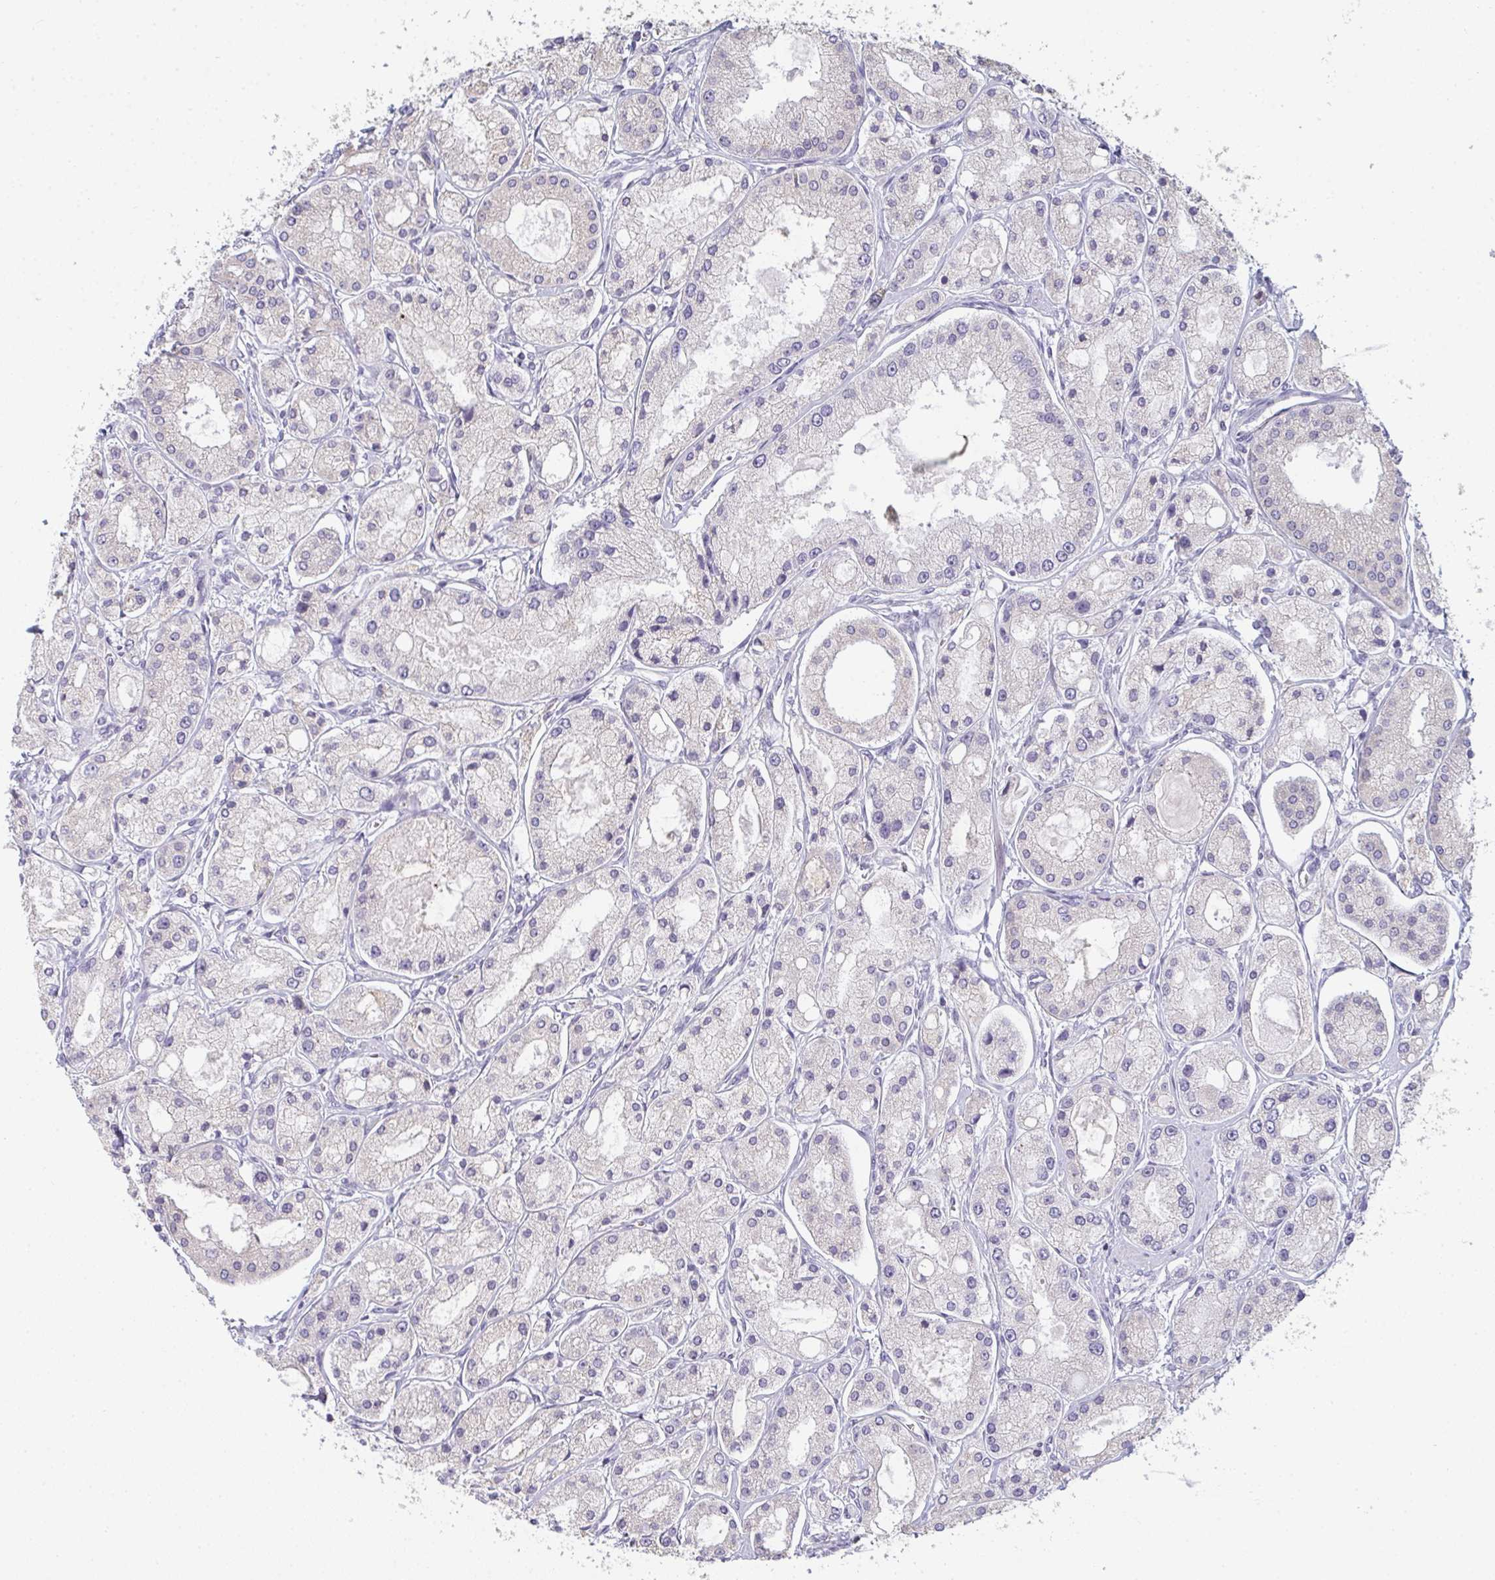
{"staining": {"intensity": "negative", "quantity": "none", "location": "none"}, "tissue": "prostate cancer", "cell_type": "Tumor cells", "image_type": "cancer", "snomed": [{"axis": "morphology", "description": "Adenocarcinoma, High grade"}, {"axis": "topography", "description": "Prostate"}], "caption": "Immunohistochemistry (IHC) image of high-grade adenocarcinoma (prostate) stained for a protein (brown), which exhibits no positivity in tumor cells. (Immunohistochemistry (IHC), brightfield microscopy, high magnification).", "gene": "RIOK1", "patient": {"sex": "male", "age": 66}}